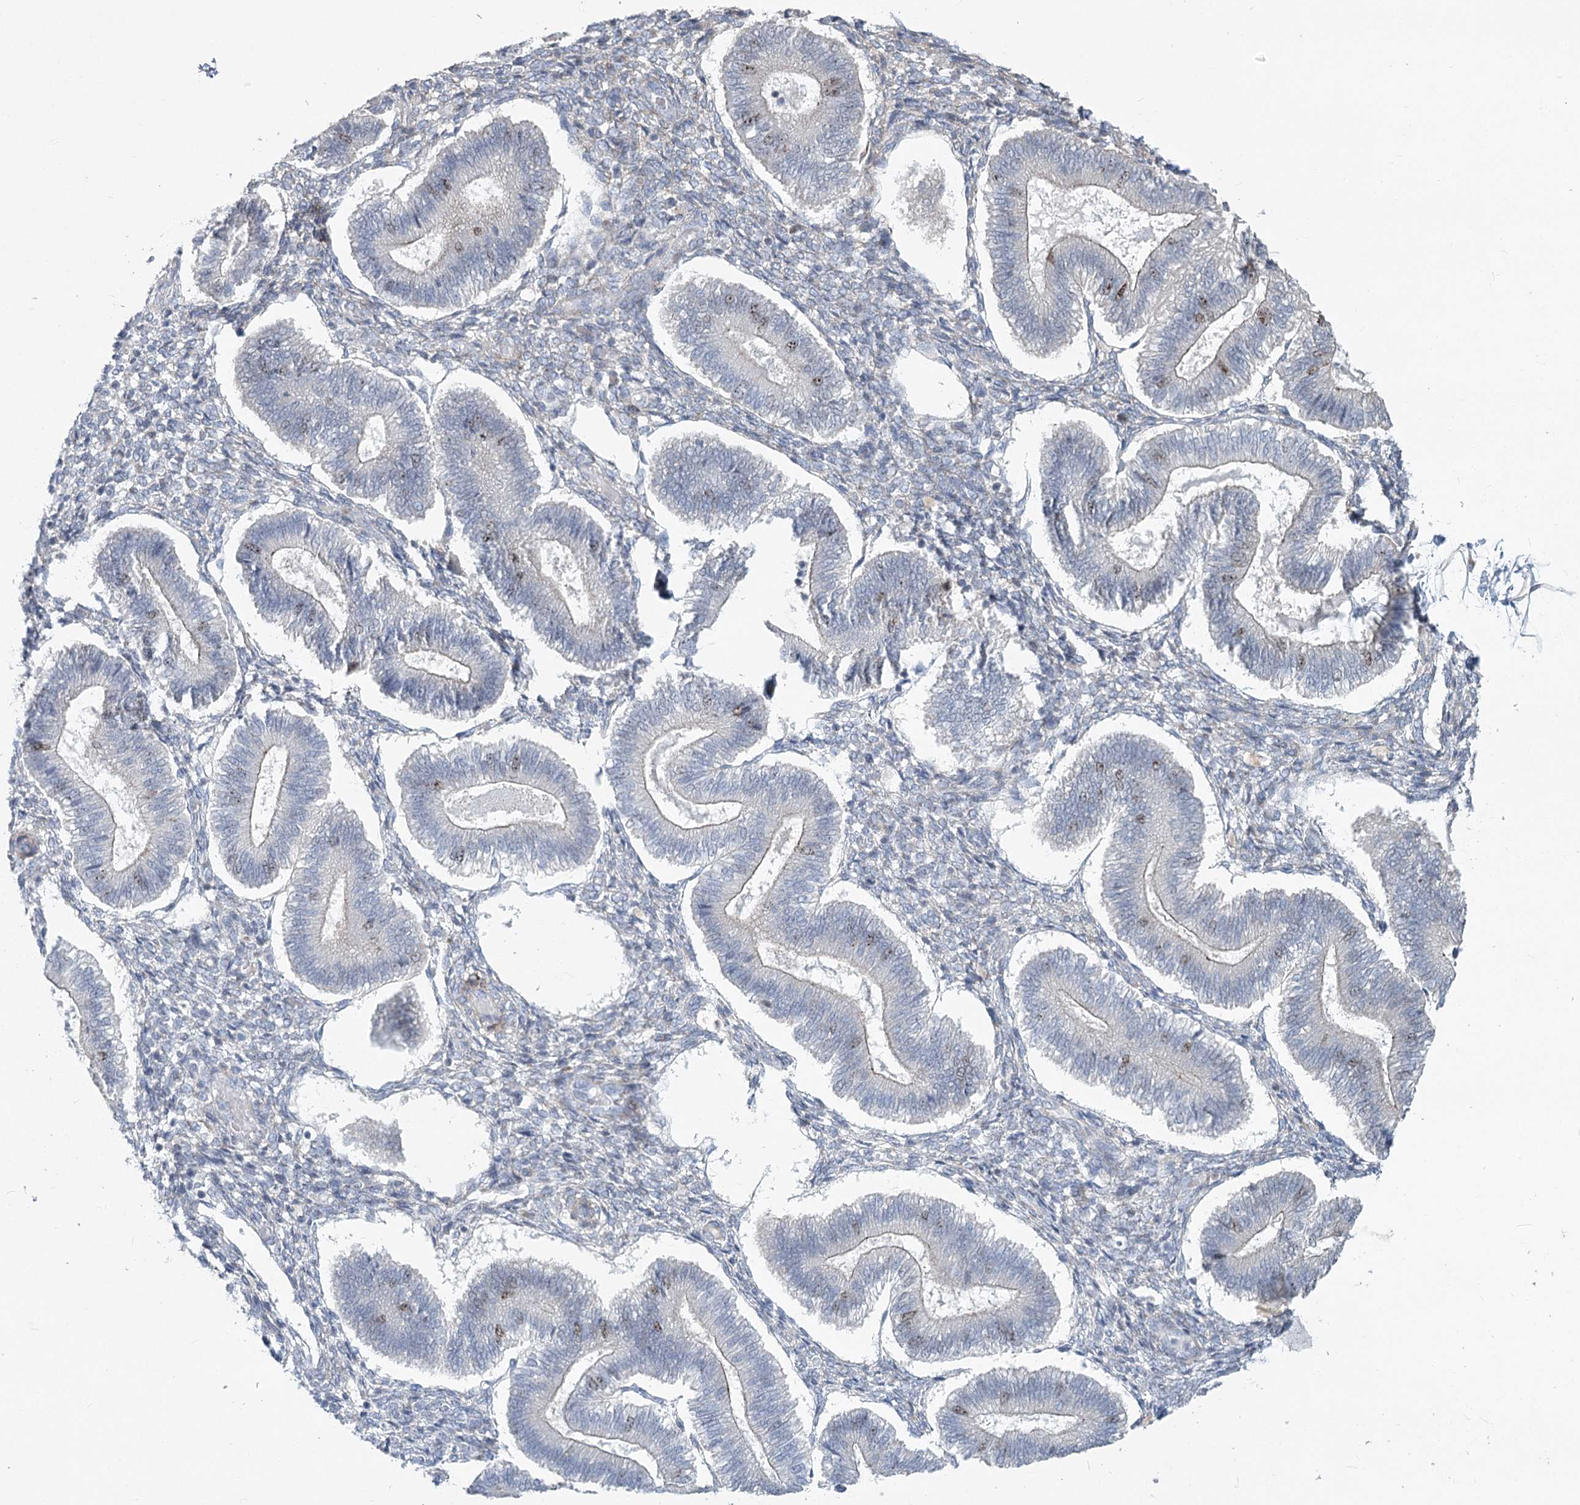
{"staining": {"intensity": "weak", "quantity": "<25%", "location": "nuclear"}, "tissue": "endometrium", "cell_type": "Cells in endometrial stroma", "image_type": "normal", "snomed": [{"axis": "morphology", "description": "Normal tissue, NOS"}, {"axis": "topography", "description": "Endometrium"}], "caption": "DAB (3,3'-diaminobenzidine) immunohistochemical staining of benign endometrium displays no significant positivity in cells in endometrial stroma.", "gene": "ABITRAM", "patient": {"sex": "female", "age": 25}}